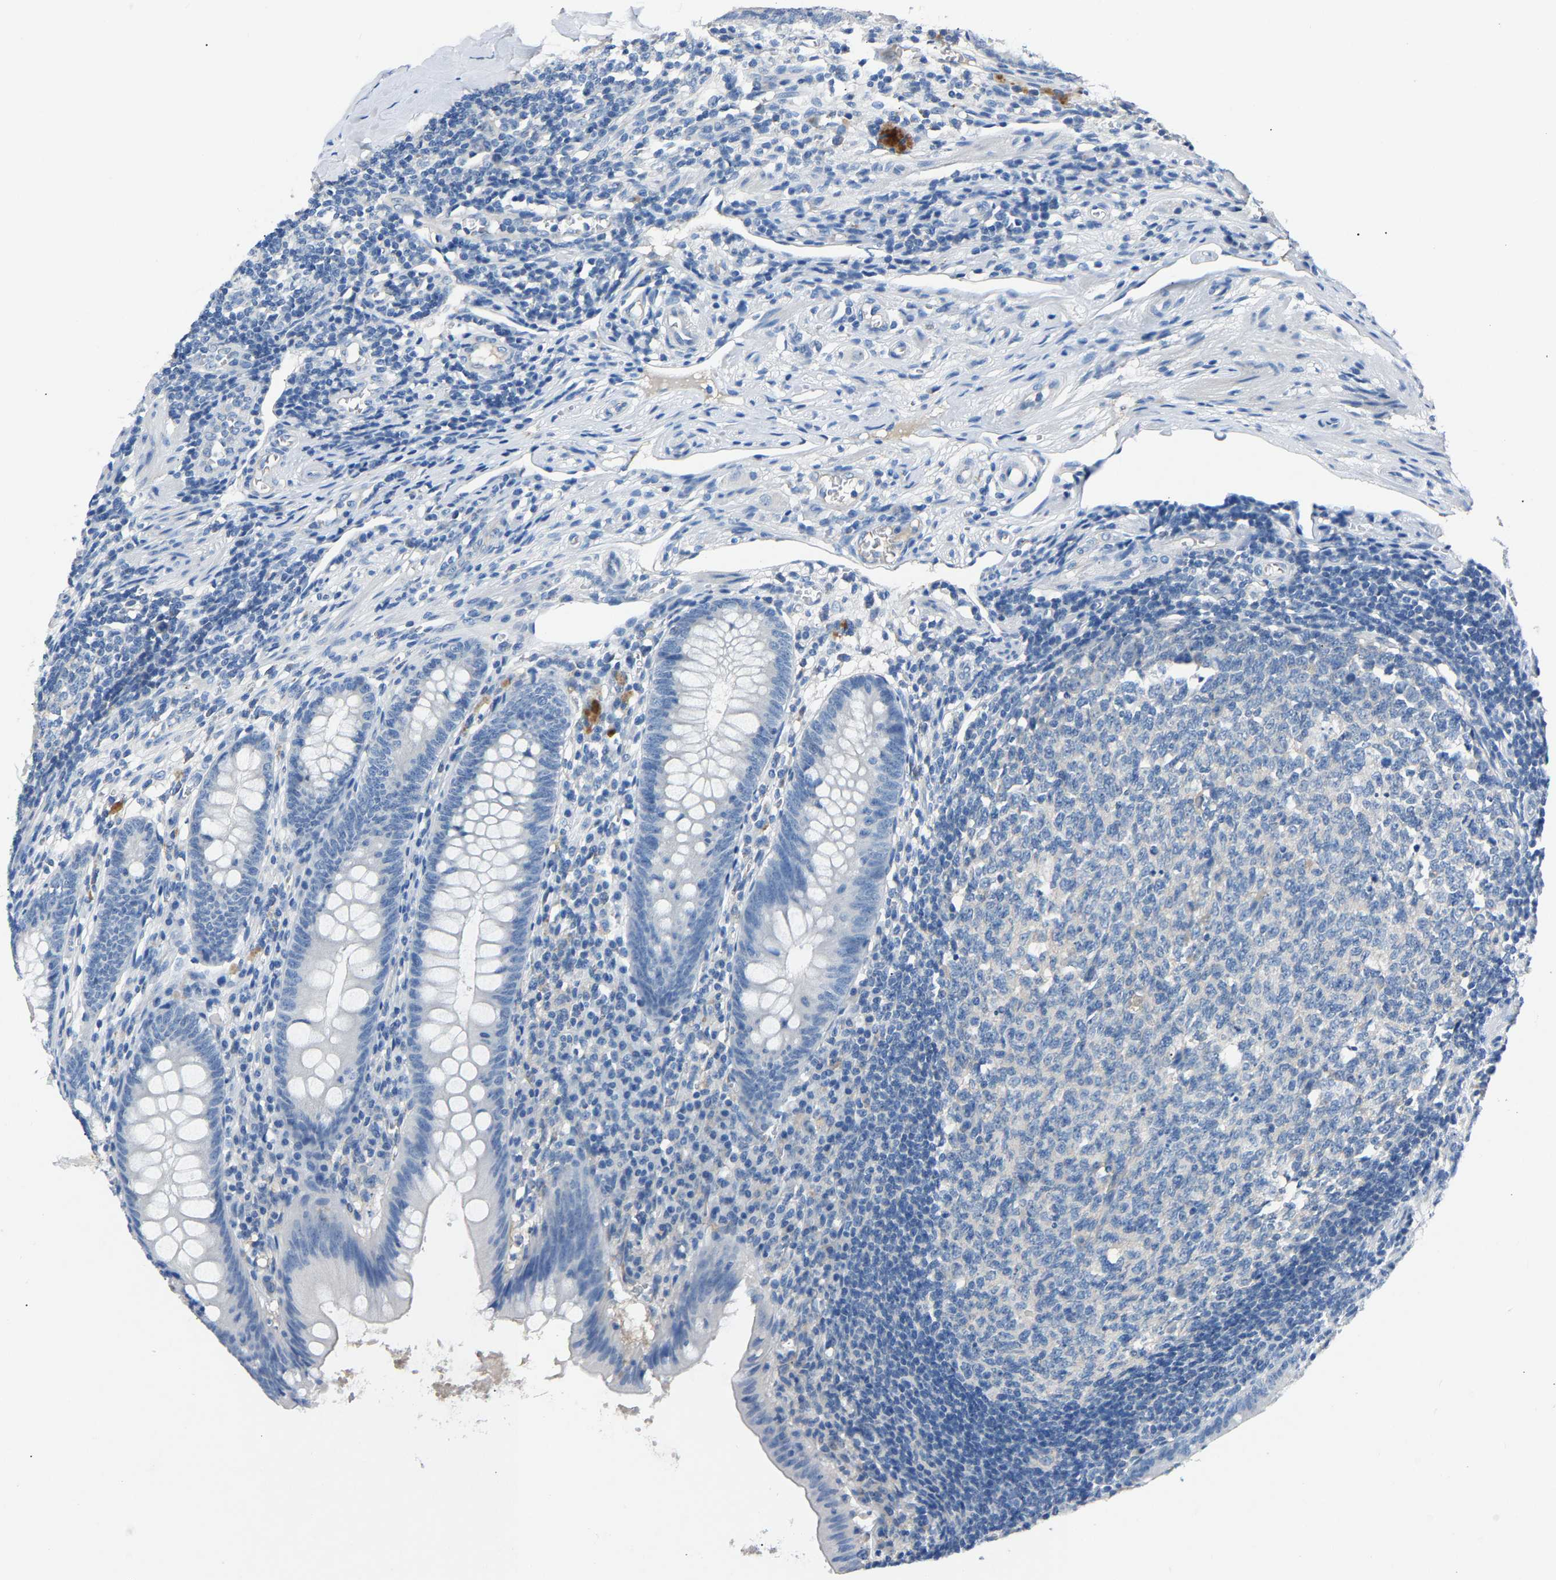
{"staining": {"intensity": "negative", "quantity": "none", "location": "none"}, "tissue": "appendix", "cell_type": "Glandular cells", "image_type": "normal", "snomed": [{"axis": "morphology", "description": "Normal tissue, NOS"}, {"axis": "topography", "description": "Appendix"}], "caption": "This histopathology image is of benign appendix stained with immunohistochemistry (IHC) to label a protein in brown with the nuclei are counter-stained blue. There is no positivity in glandular cells.", "gene": "DNAAF5", "patient": {"sex": "male", "age": 56}}